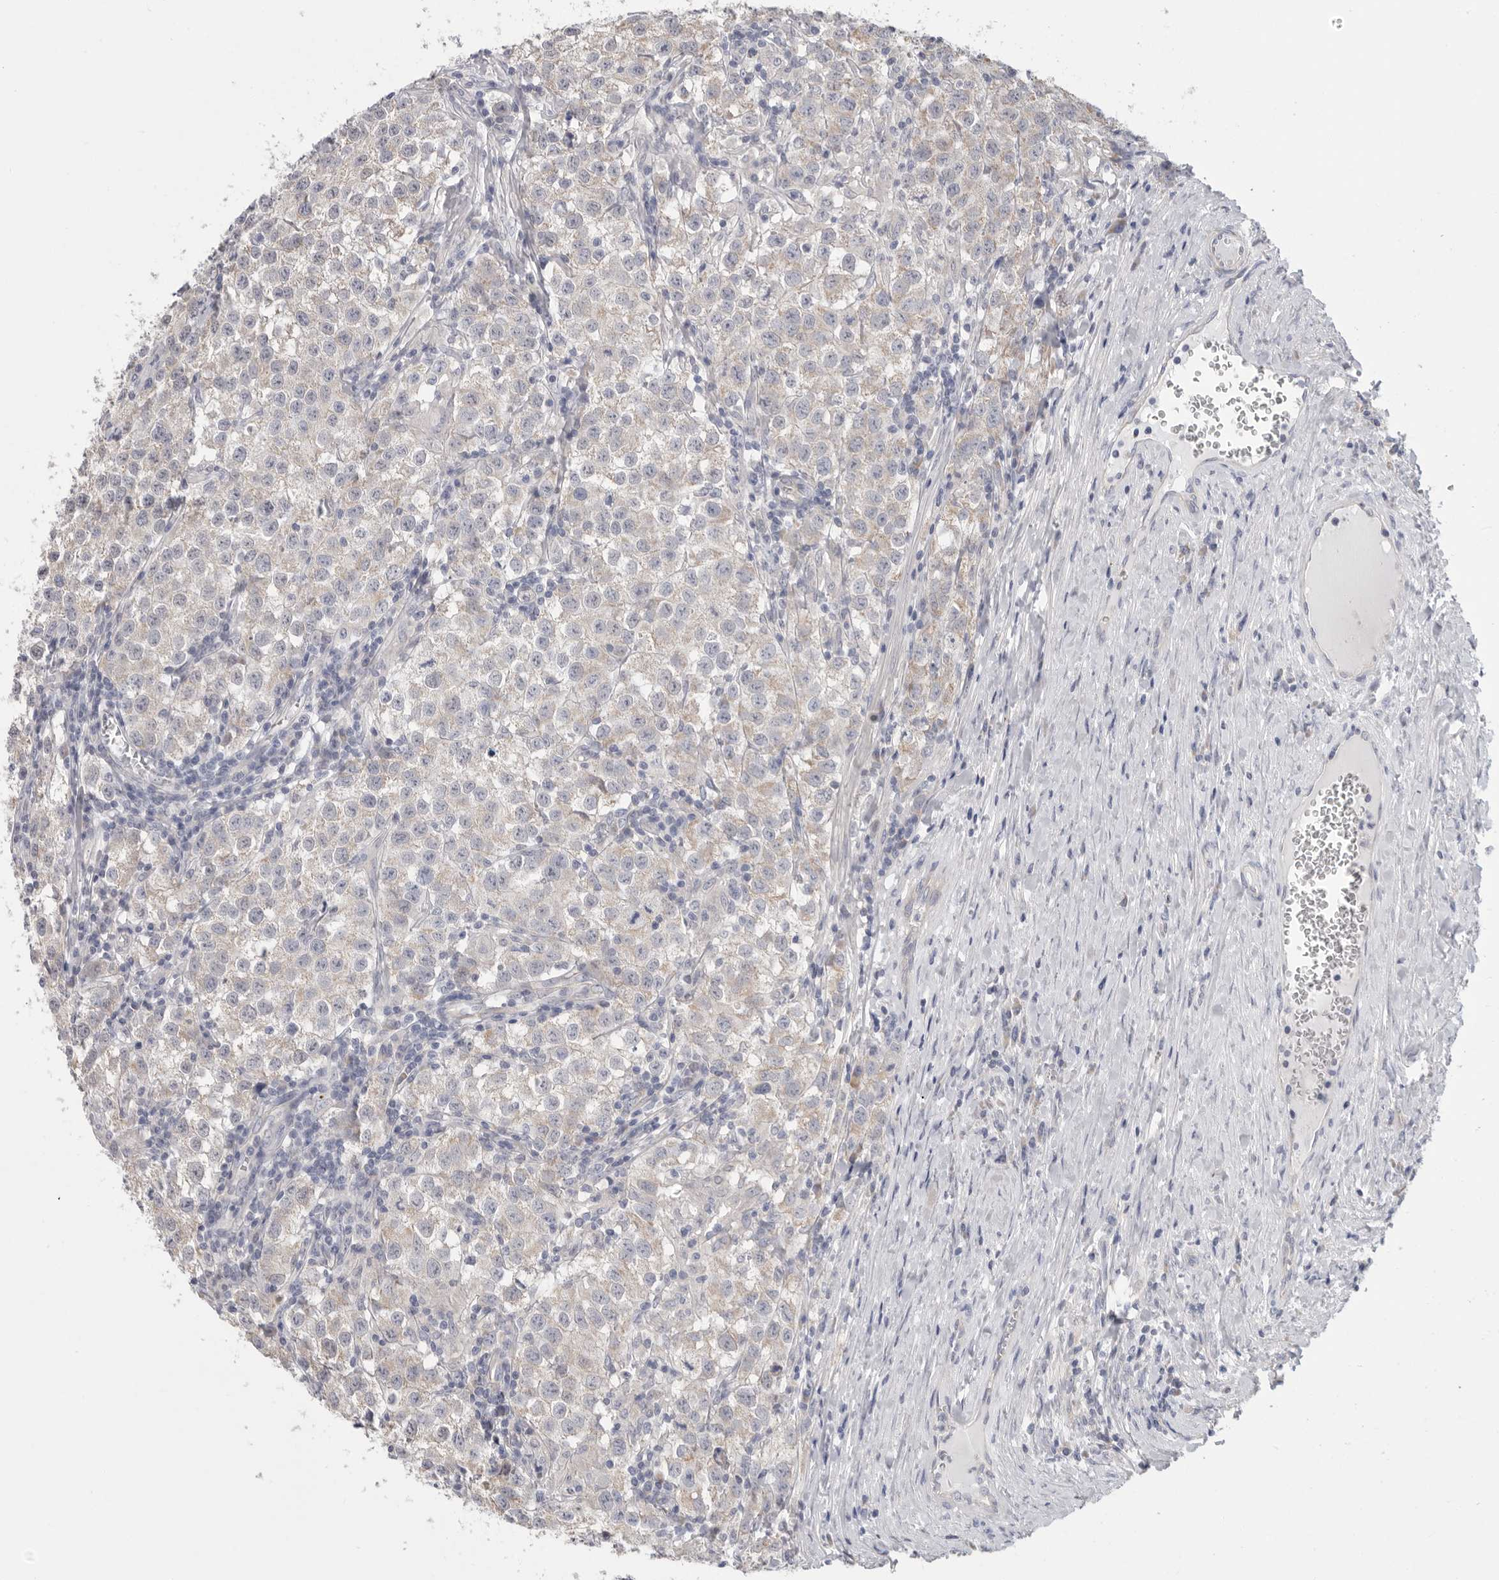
{"staining": {"intensity": "negative", "quantity": "none", "location": "none"}, "tissue": "testis cancer", "cell_type": "Tumor cells", "image_type": "cancer", "snomed": [{"axis": "morphology", "description": "Seminoma, NOS"}, {"axis": "morphology", "description": "Carcinoma, Embryonal, NOS"}, {"axis": "topography", "description": "Testis"}], "caption": "Tumor cells show no significant expression in testis cancer.", "gene": "MTFR1L", "patient": {"sex": "male", "age": 43}}